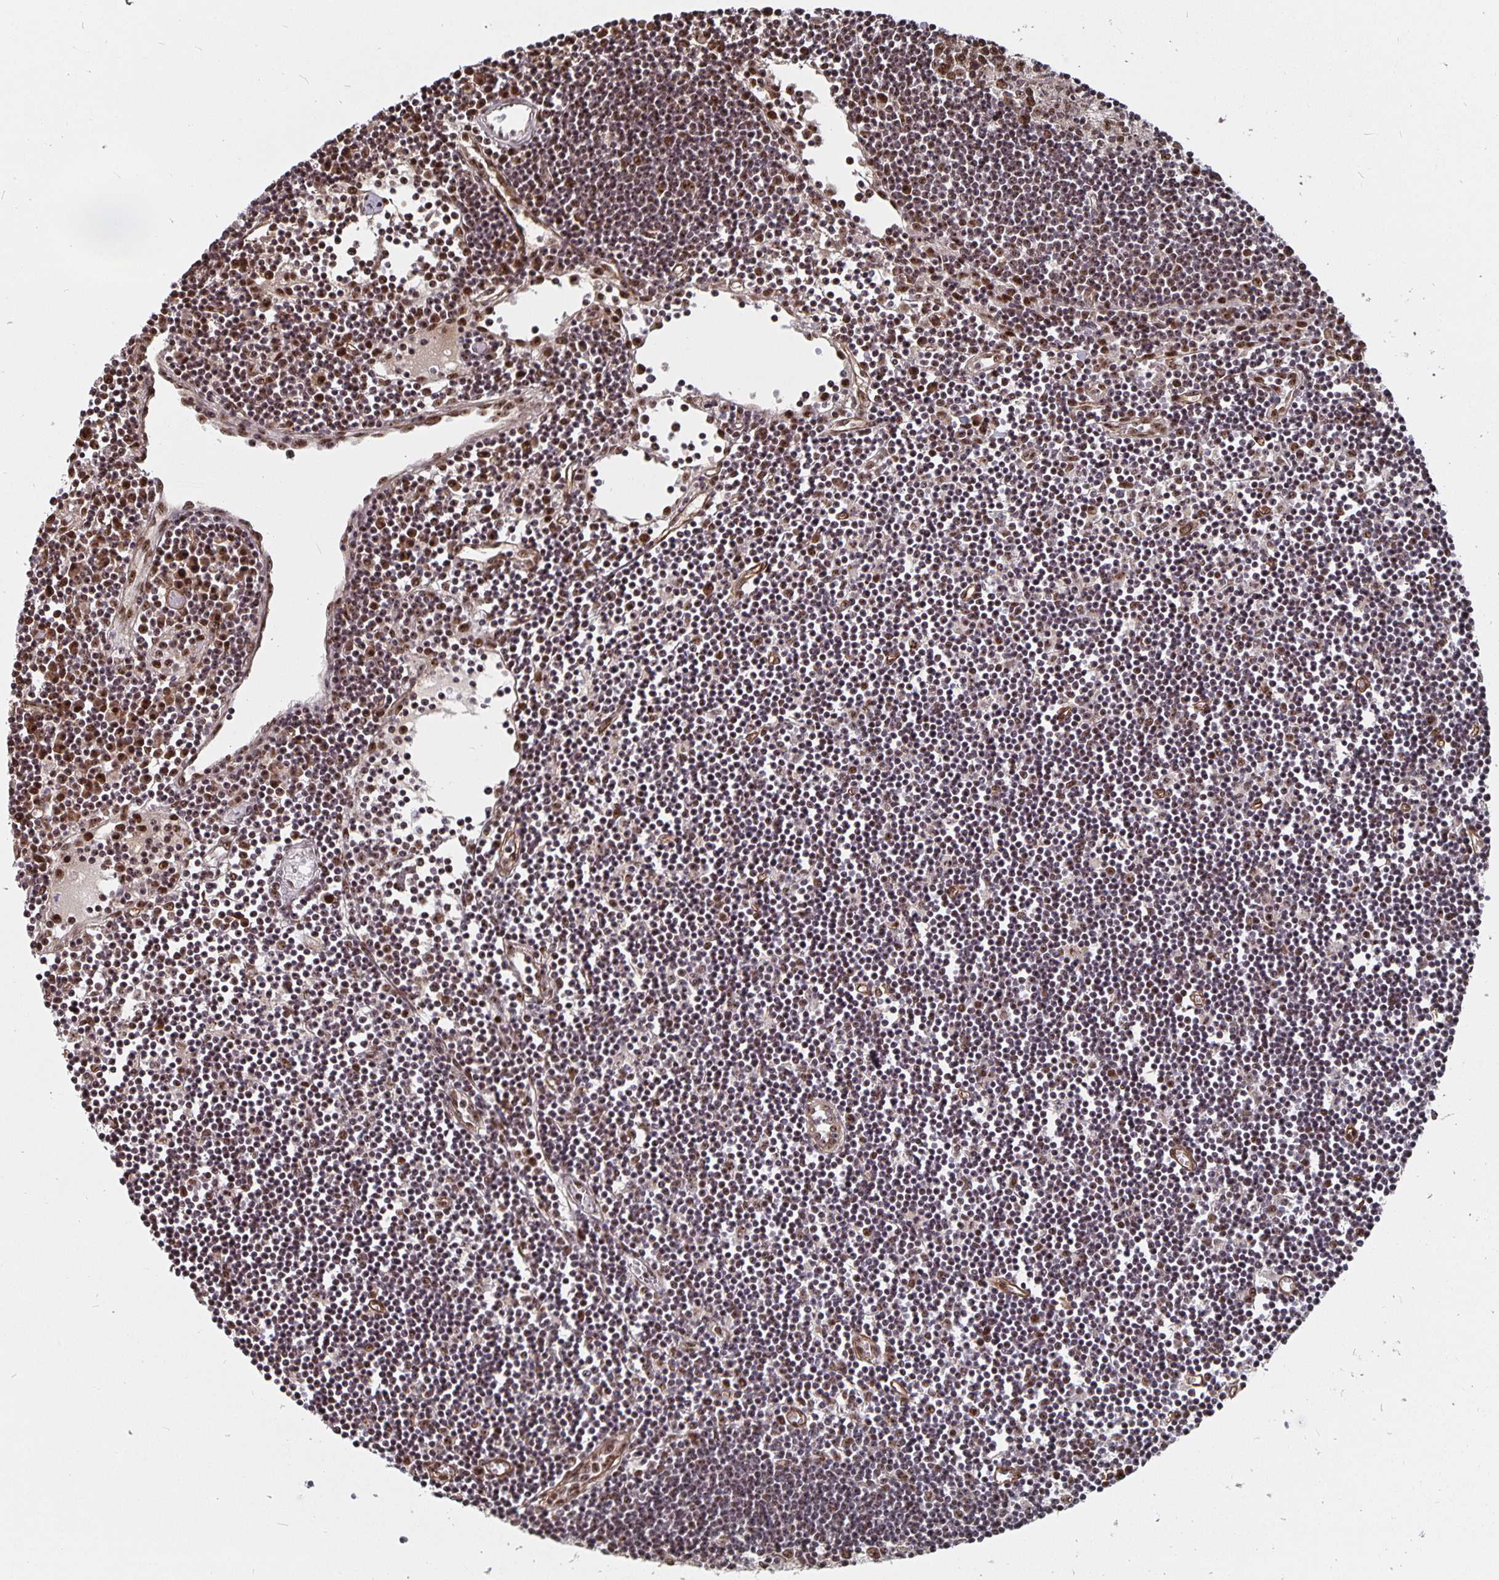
{"staining": {"intensity": "moderate", "quantity": ">75%", "location": "nuclear"}, "tissue": "lymph node", "cell_type": "Germinal center cells", "image_type": "normal", "snomed": [{"axis": "morphology", "description": "Normal tissue, NOS"}, {"axis": "topography", "description": "Lymph node"}], "caption": "Brown immunohistochemical staining in benign lymph node displays moderate nuclear positivity in approximately >75% of germinal center cells. The staining was performed using DAB, with brown indicating positive protein expression. Nuclei are stained blue with hematoxylin.", "gene": "LAS1L", "patient": {"sex": "female", "age": 65}}